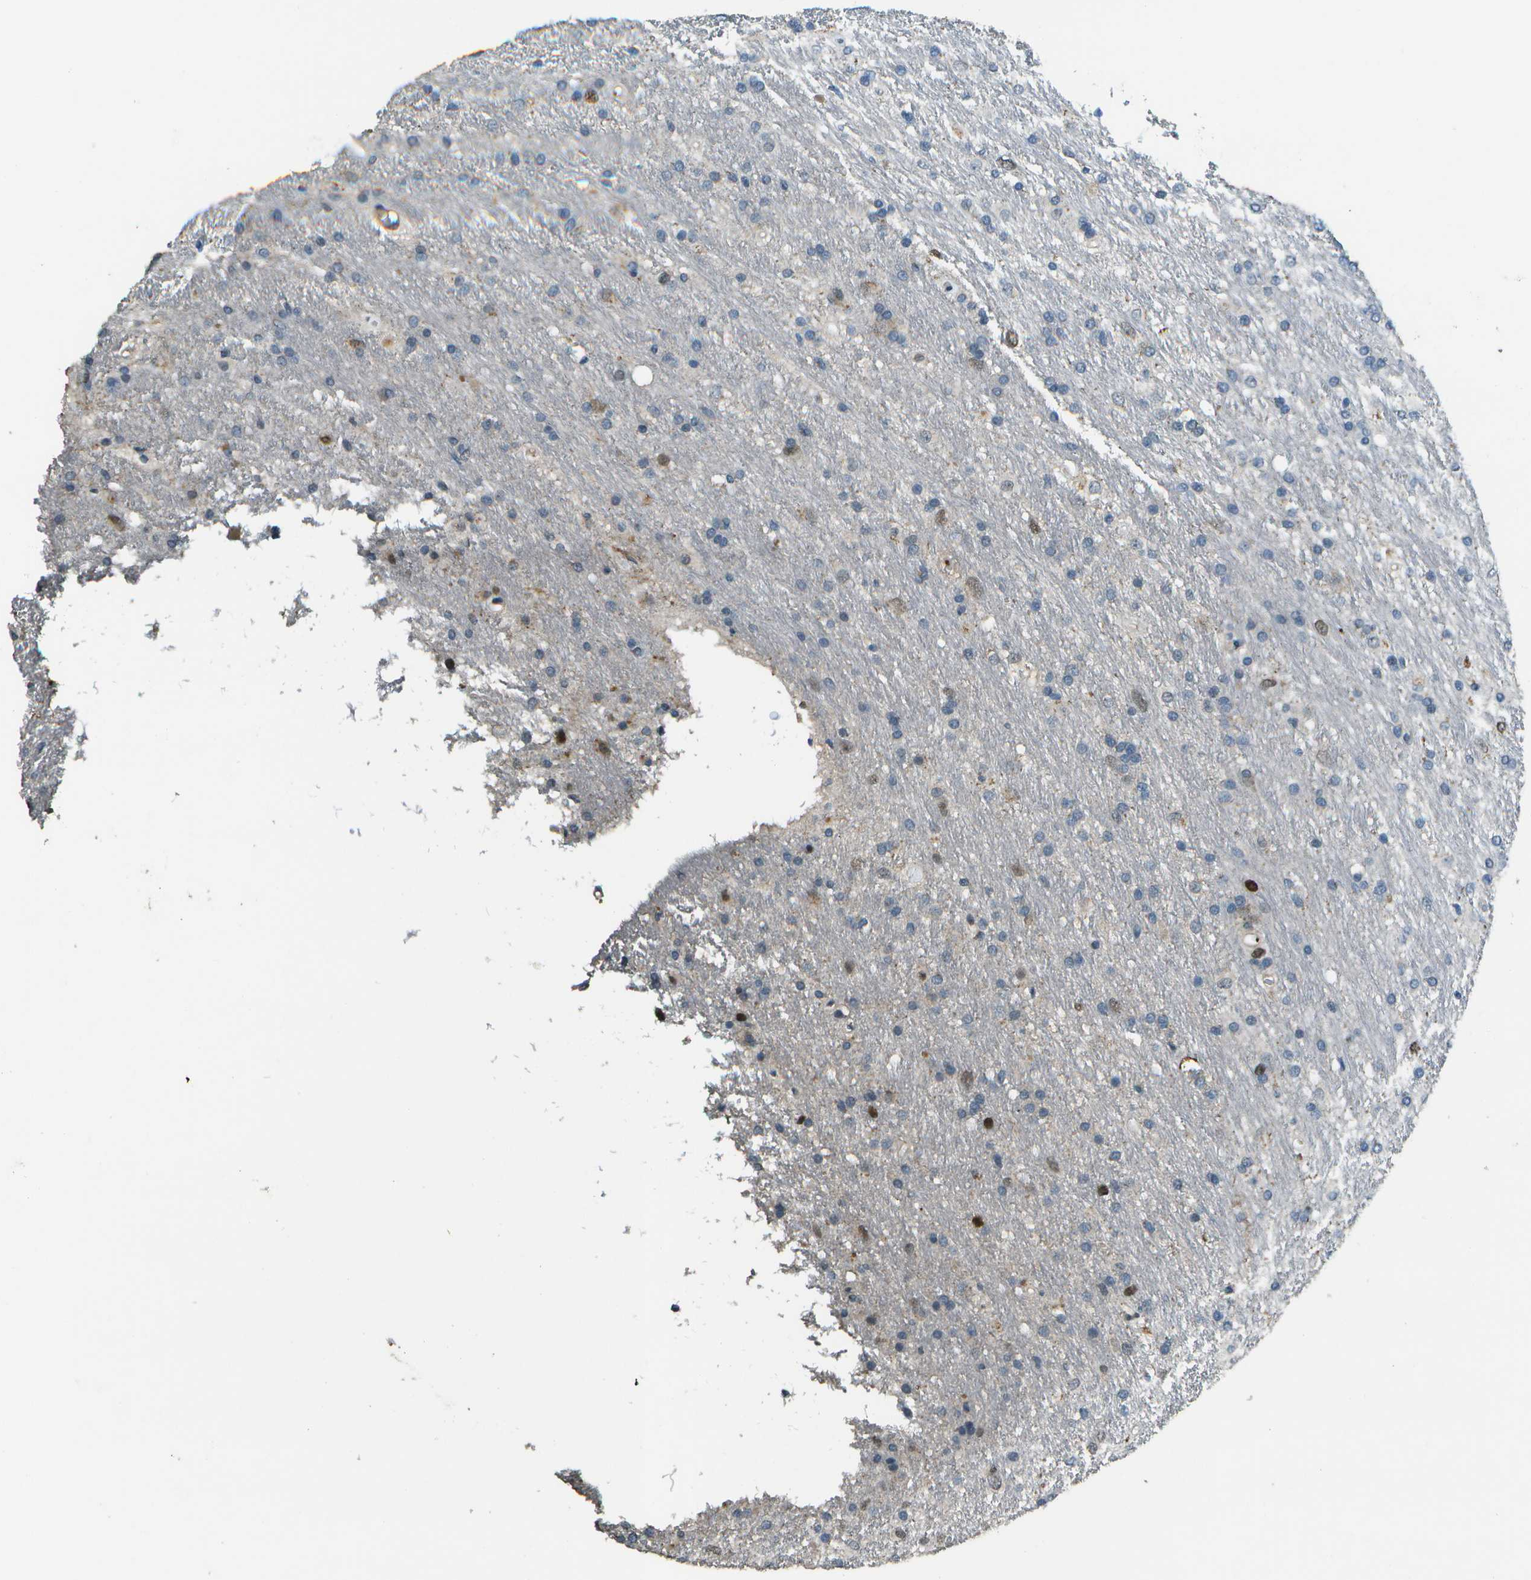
{"staining": {"intensity": "moderate", "quantity": "<25%", "location": "nuclear"}, "tissue": "glioma", "cell_type": "Tumor cells", "image_type": "cancer", "snomed": [{"axis": "morphology", "description": "Glioma, malignant, Low grade"}, {"axis": "topography", "description": "Brain"}], "caption": "Tumor cells exhibit low levels of moderate nuclear expression in about <25% of cells in human malignant glioma (low-grade).", "gene": "PDLIM1", "patient": {"sex": "male", "age": 77}}